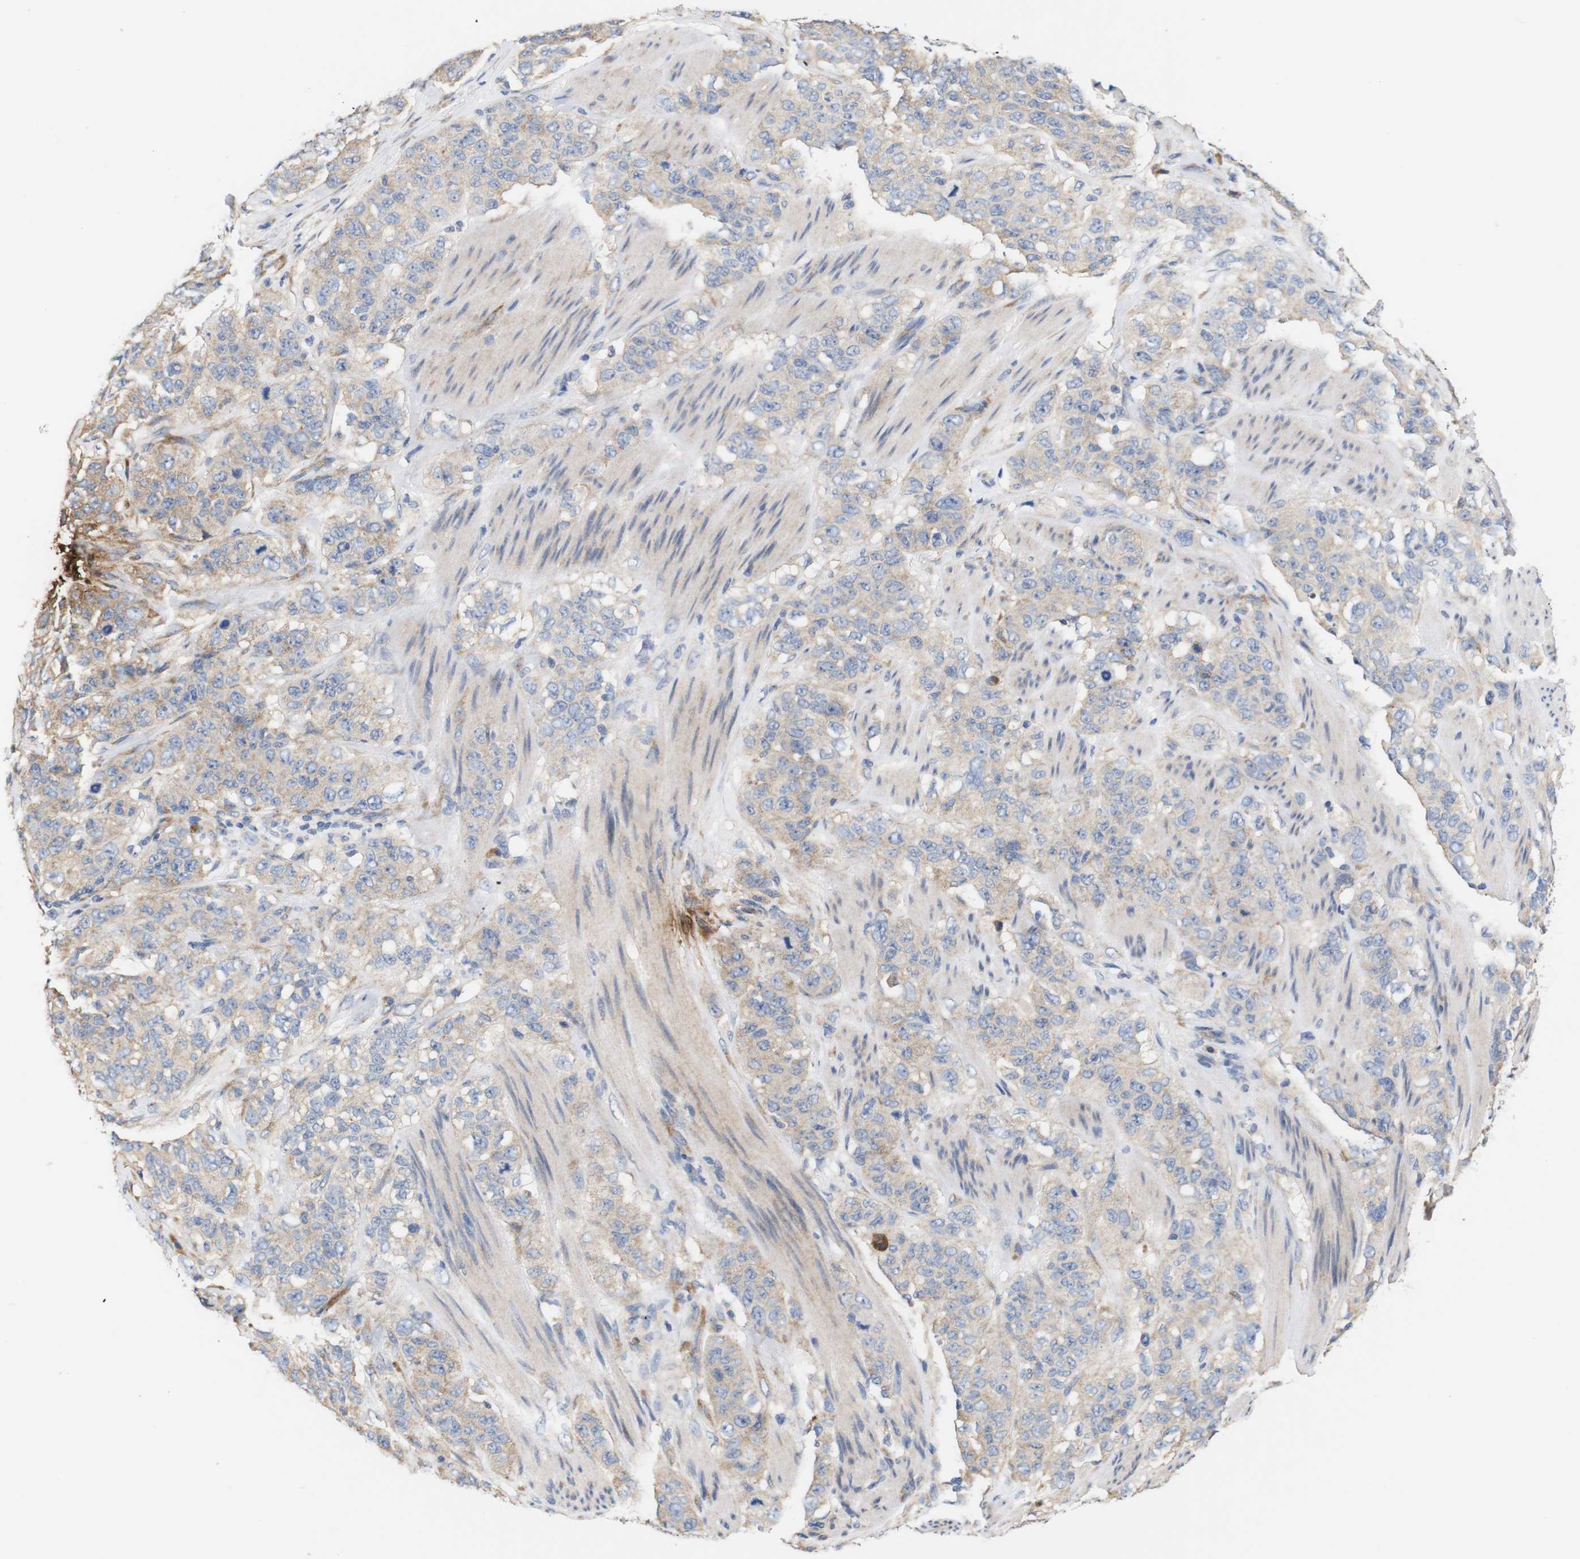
{"staining": {"intensity": "moderate", "quantity": ">75%", "location": "cytoplasmic/membranous"}, "tissue": "stomach cancer", "cell_type": "Tumor cells", "image_type": "cancer", "snomed": [{"axis": "morphology", "description": "Adenocarcinoma, NOS"}, {"axis": "topography", "description": "Stomach"}], "caption": "The image shows staining of stomach adenocarcinoma, revealing moderate cytoplasmic/membranous protein staining (brown color) within tumor cells. (IHC, brightfield microscopy, high magnification).", "gene": "TRIM5", "patient": {"sex": "male", "age": 48}}